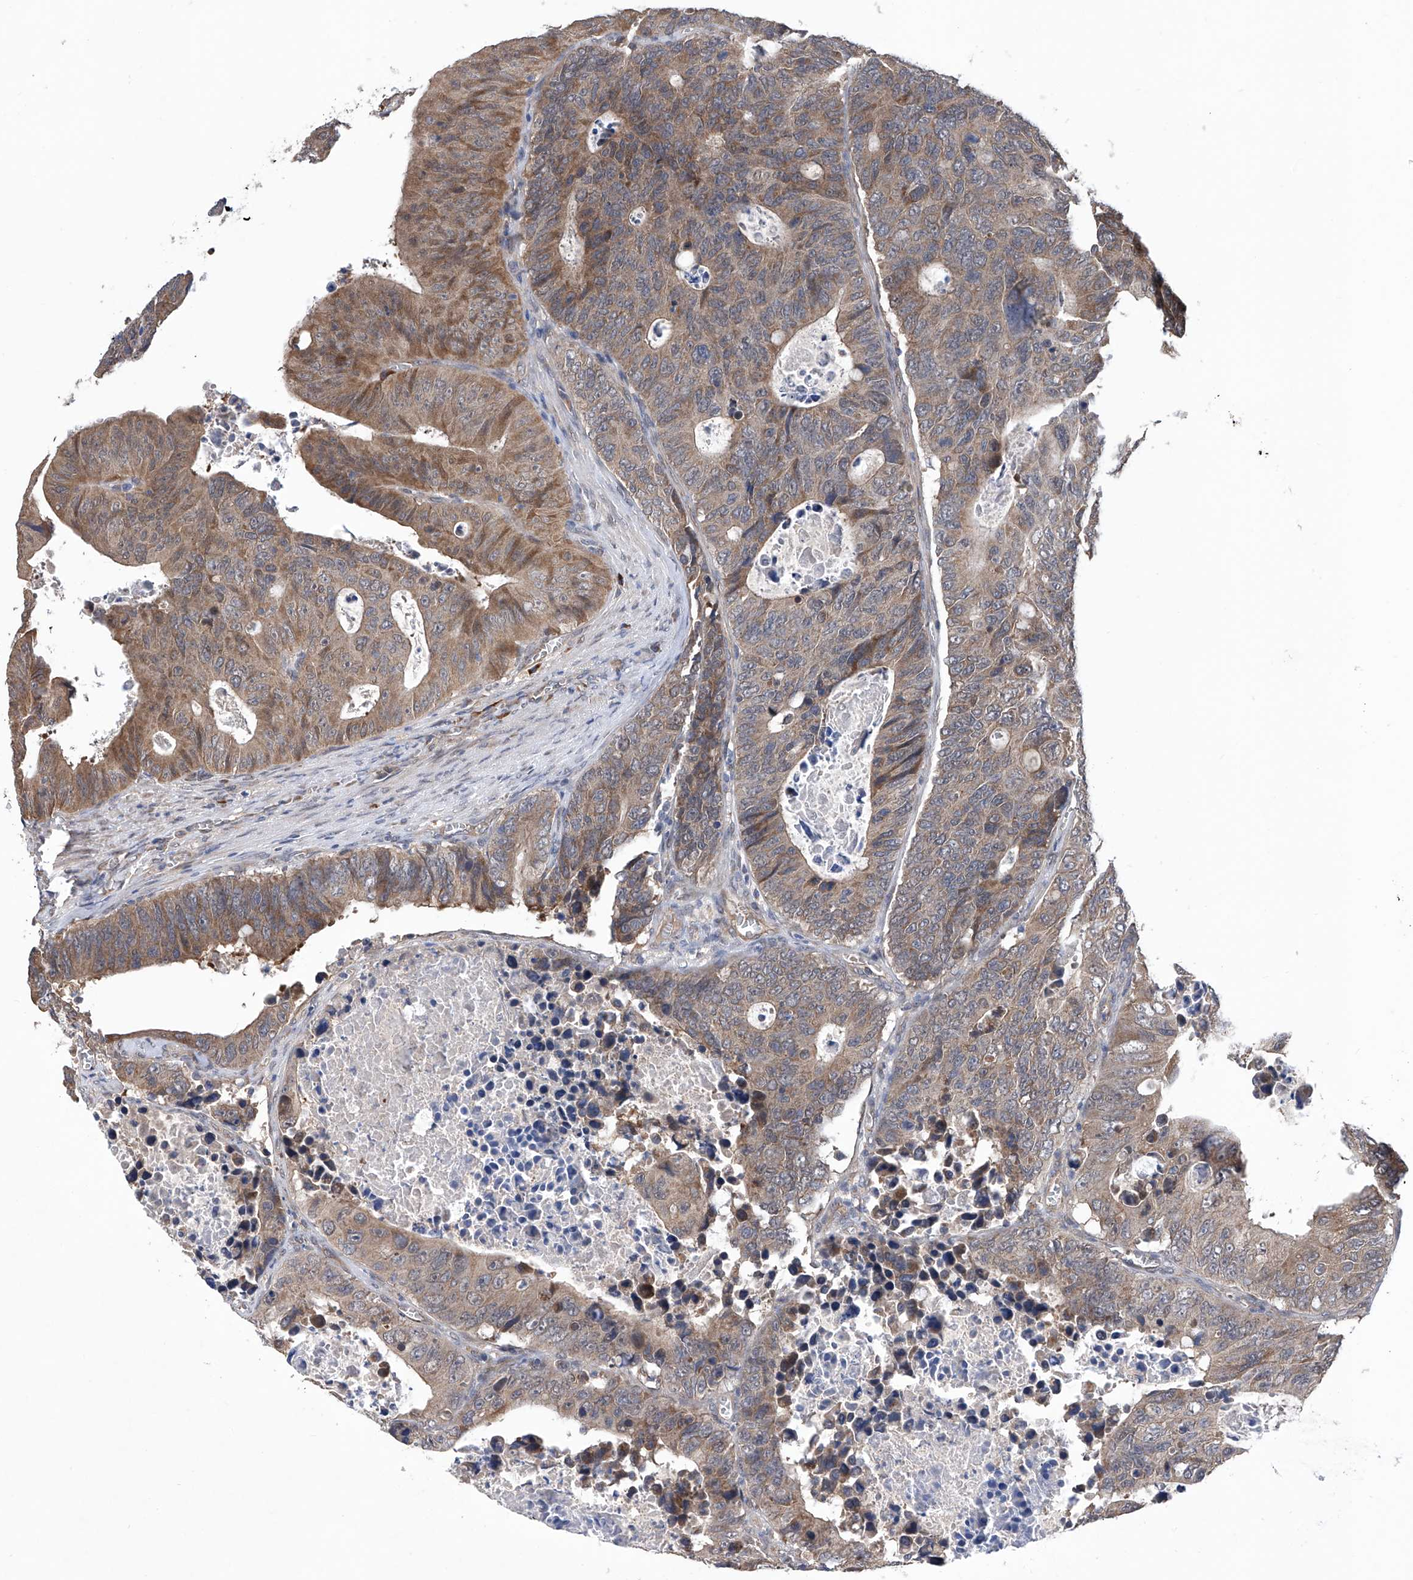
{"staining": {"intensity": "moderate", "quantity": ">75%", "location": "cytoplasmic/membranous"}, "tissue": "colorectal cancer", "cell_type": "Tumor cells", "image_type": "cancer", "snomed": [{"axis": "morphology", "description": "Adenocarcinoma, NOS"}, {"axis": "topography", "description": "Colon"}], "caption": "IHC (DAB) staining of colorectal cancer (adenocarcinoma) shows moderate cytoplasmic/membranous protein positivity in approximately >75% of tumor cells.", "gene": "USP45", "patient": {"sex": "male", "age": 87}}